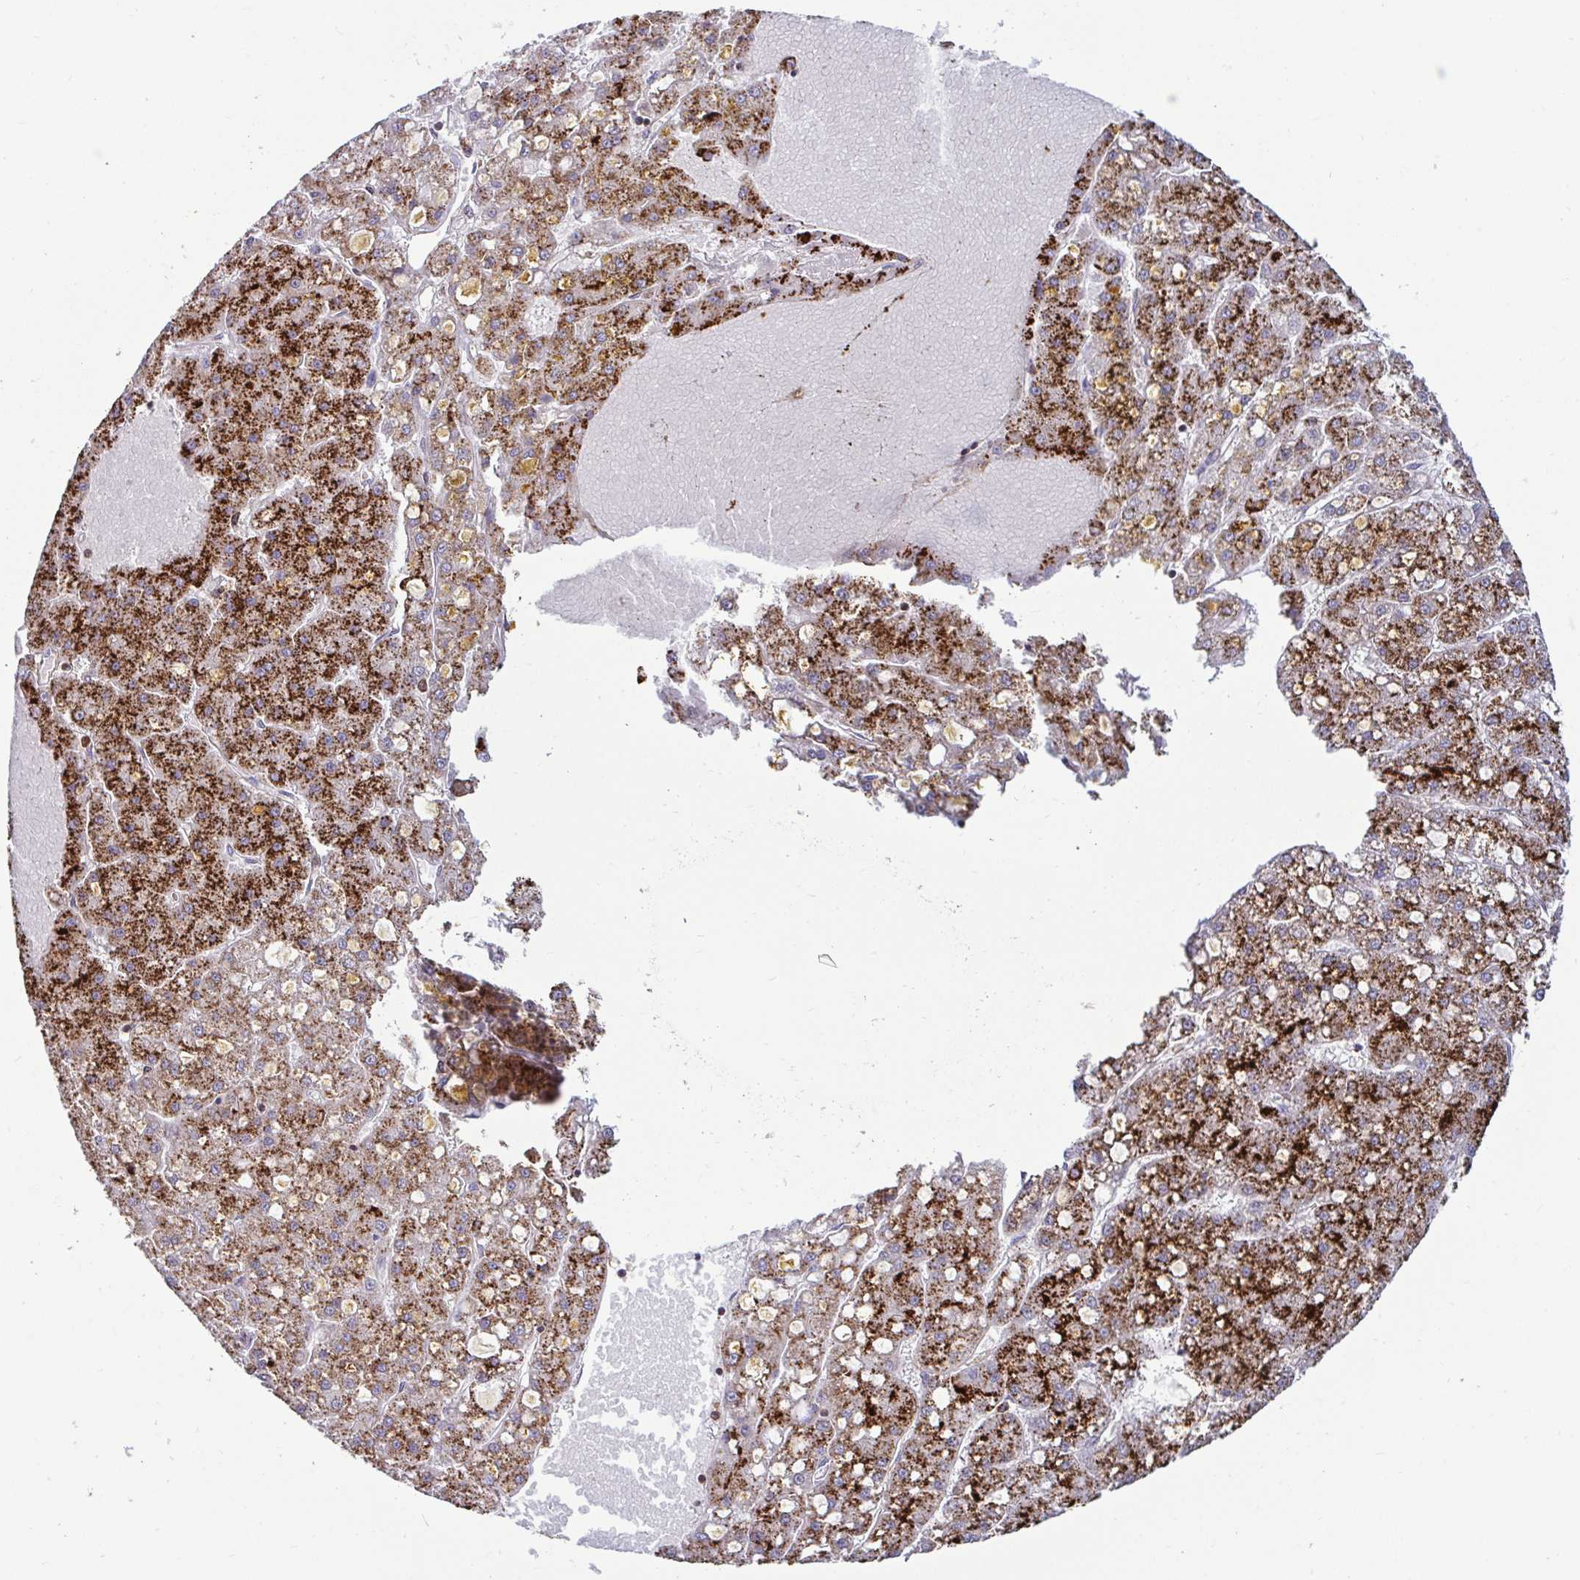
{"staining": {"intensity": "strong", "quantity": ">75%", "location": "cytoplasmic/membranous"}, "tissue": "liver cancer", "cell_type": "Tumor cells", "image_type": "cancer", "snomed": [{"axis": "morphology", "description": "Carcinoma, Hepatocellular, NOS"}, {"axis": "topography", "description": "Liver"}], "caption": "Brown immunohistochemical staining in hepatocellular carcinoma (liver) displays strong cytoplasmic/membranous staining in approximately >75% of tumor cells. (Stains: DAB in brown, nuclei in blue, Microscopy: brightfield microscopy at high magnification).", "gene": "SPRY1", "patient": {"sex": "male", "age": 67}}